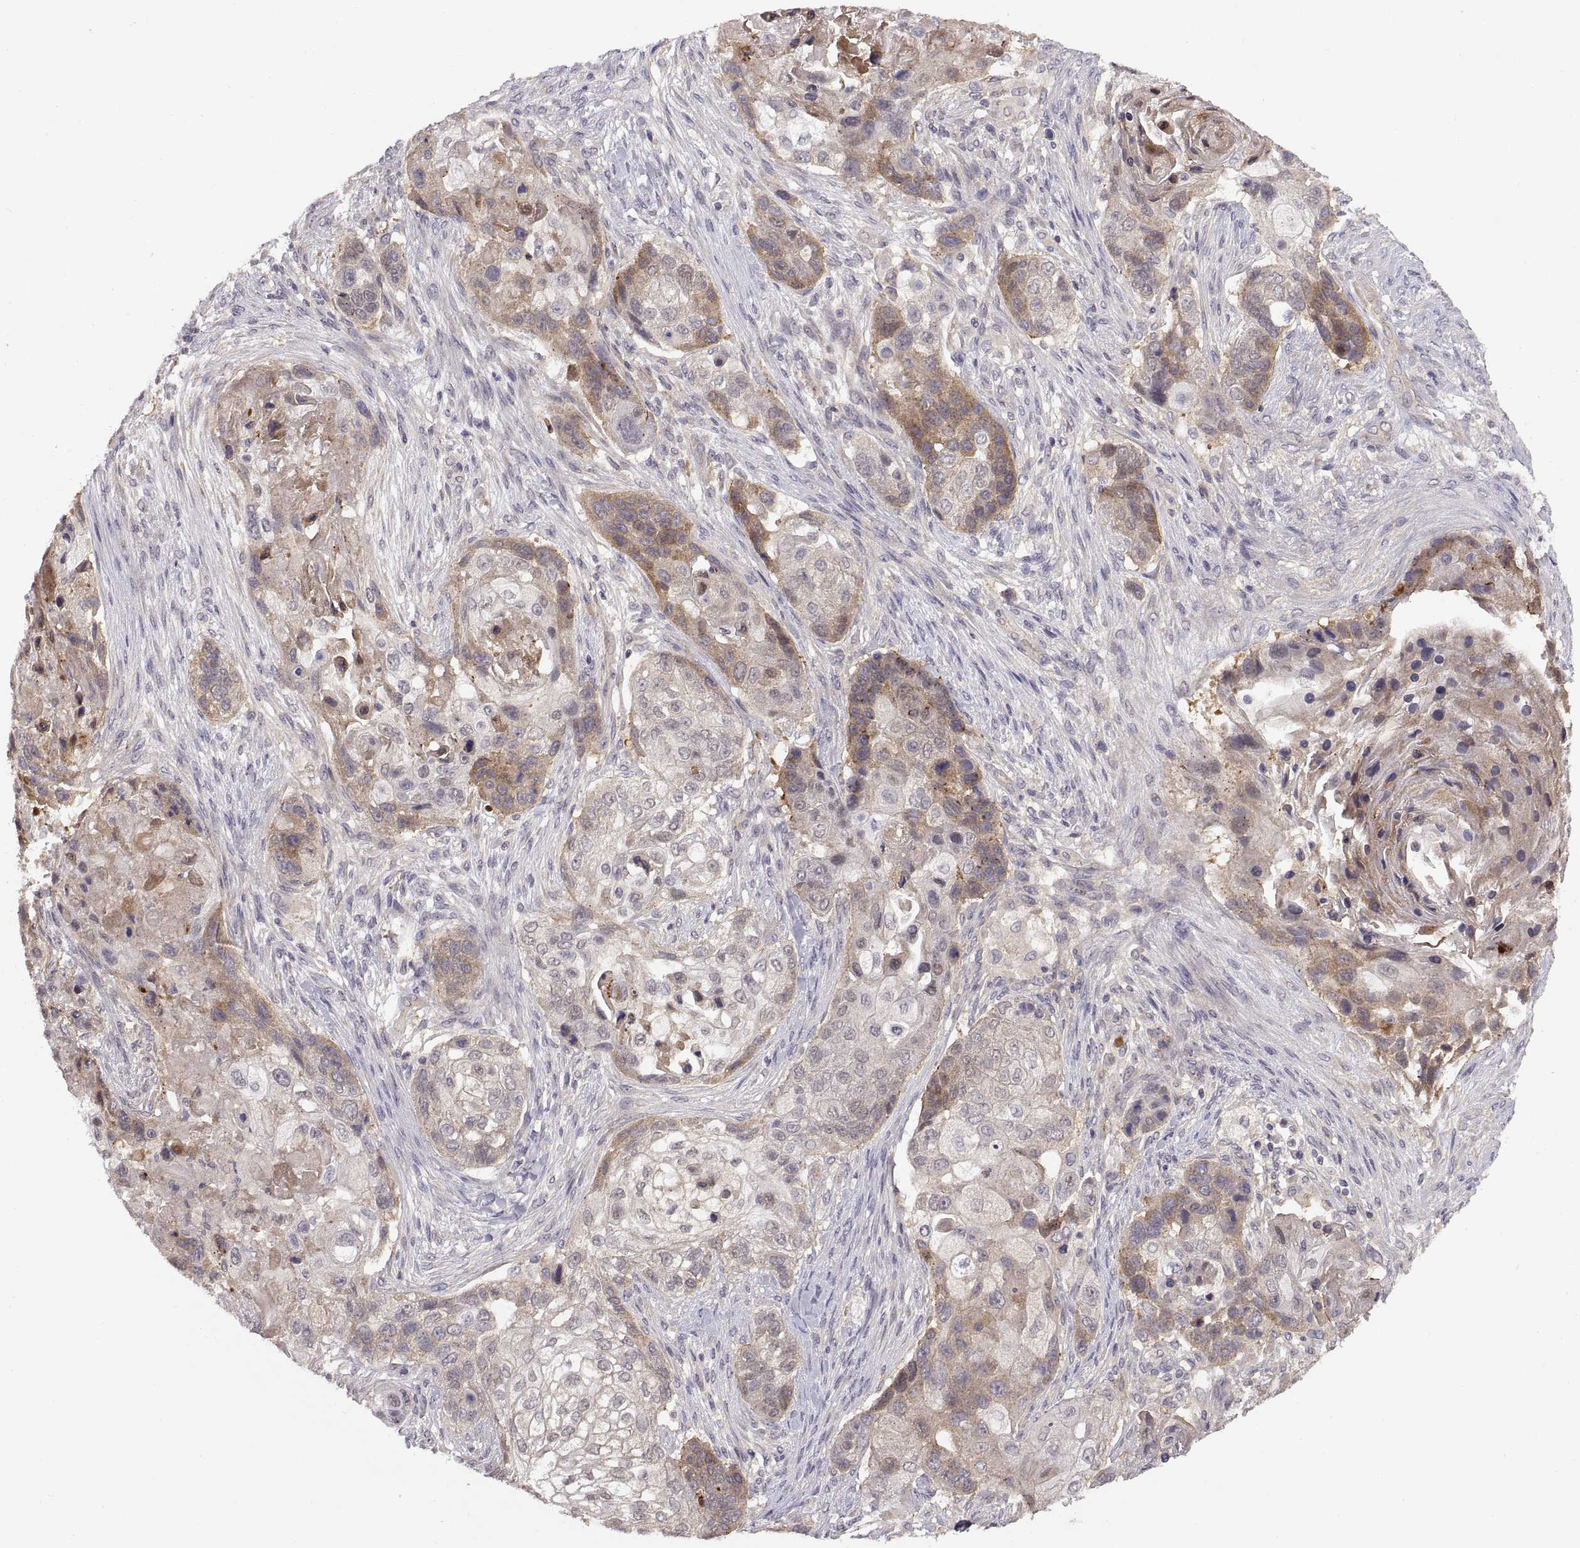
{"staining": {"intensity": "moderate", "quantity": "<25%", "location": "cytoplasmic/membranous"}, "tissue": "lung cancer", "cell_type": "Tumor cells", "image_type": "cancer", "snomed": [{"axis": "morphology", "description": "Squamous cell carcinoma, NOS"}, {"axis": "topography", "description": "Lung"}], "caption": "Lung squamous cell carcinoma stained with a brown dye exhibits moderate cytoplasmic/membranous positive staining in about <25% of tumor cells.", "gene": "NMNAT2", "patient": {"sex": "male", "age": 69}}